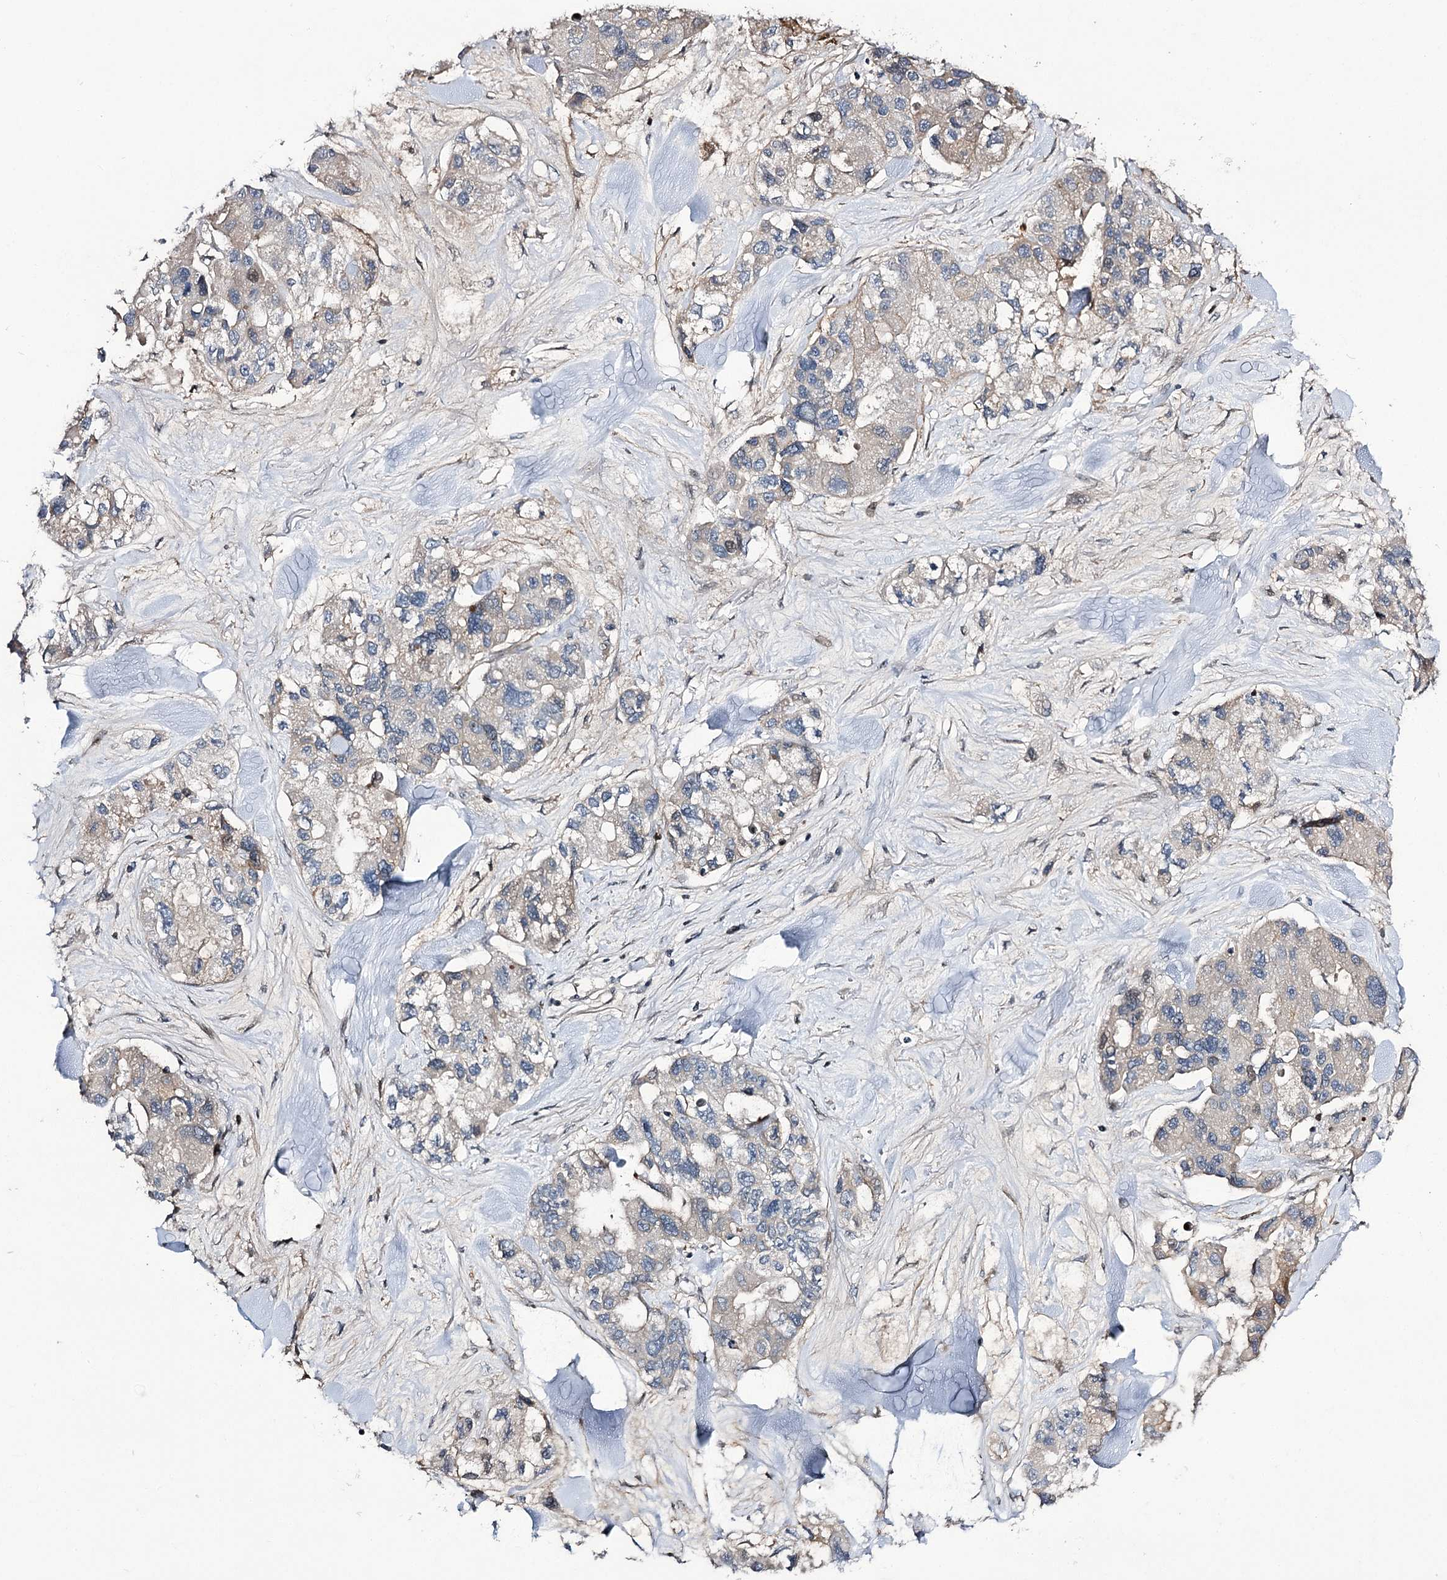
{"staining": {"intensity": "negative", "quantity": "none", "location": "none"}, "tissue": "lung cancer", "cell_type": "Tumor cells", "image_type": "cancer", "snomed": [{"axis": "morphology", "description": "Adenocarcinoma, NOS"}, {"axis": "topography", "description": "Lung"}], "caption": "The photomicrograph reveals no significant expression in tumor cells of lung adenocarcinoma.", "gene": "ITFG2", "patient": {"sex": "female", "age": 54}}